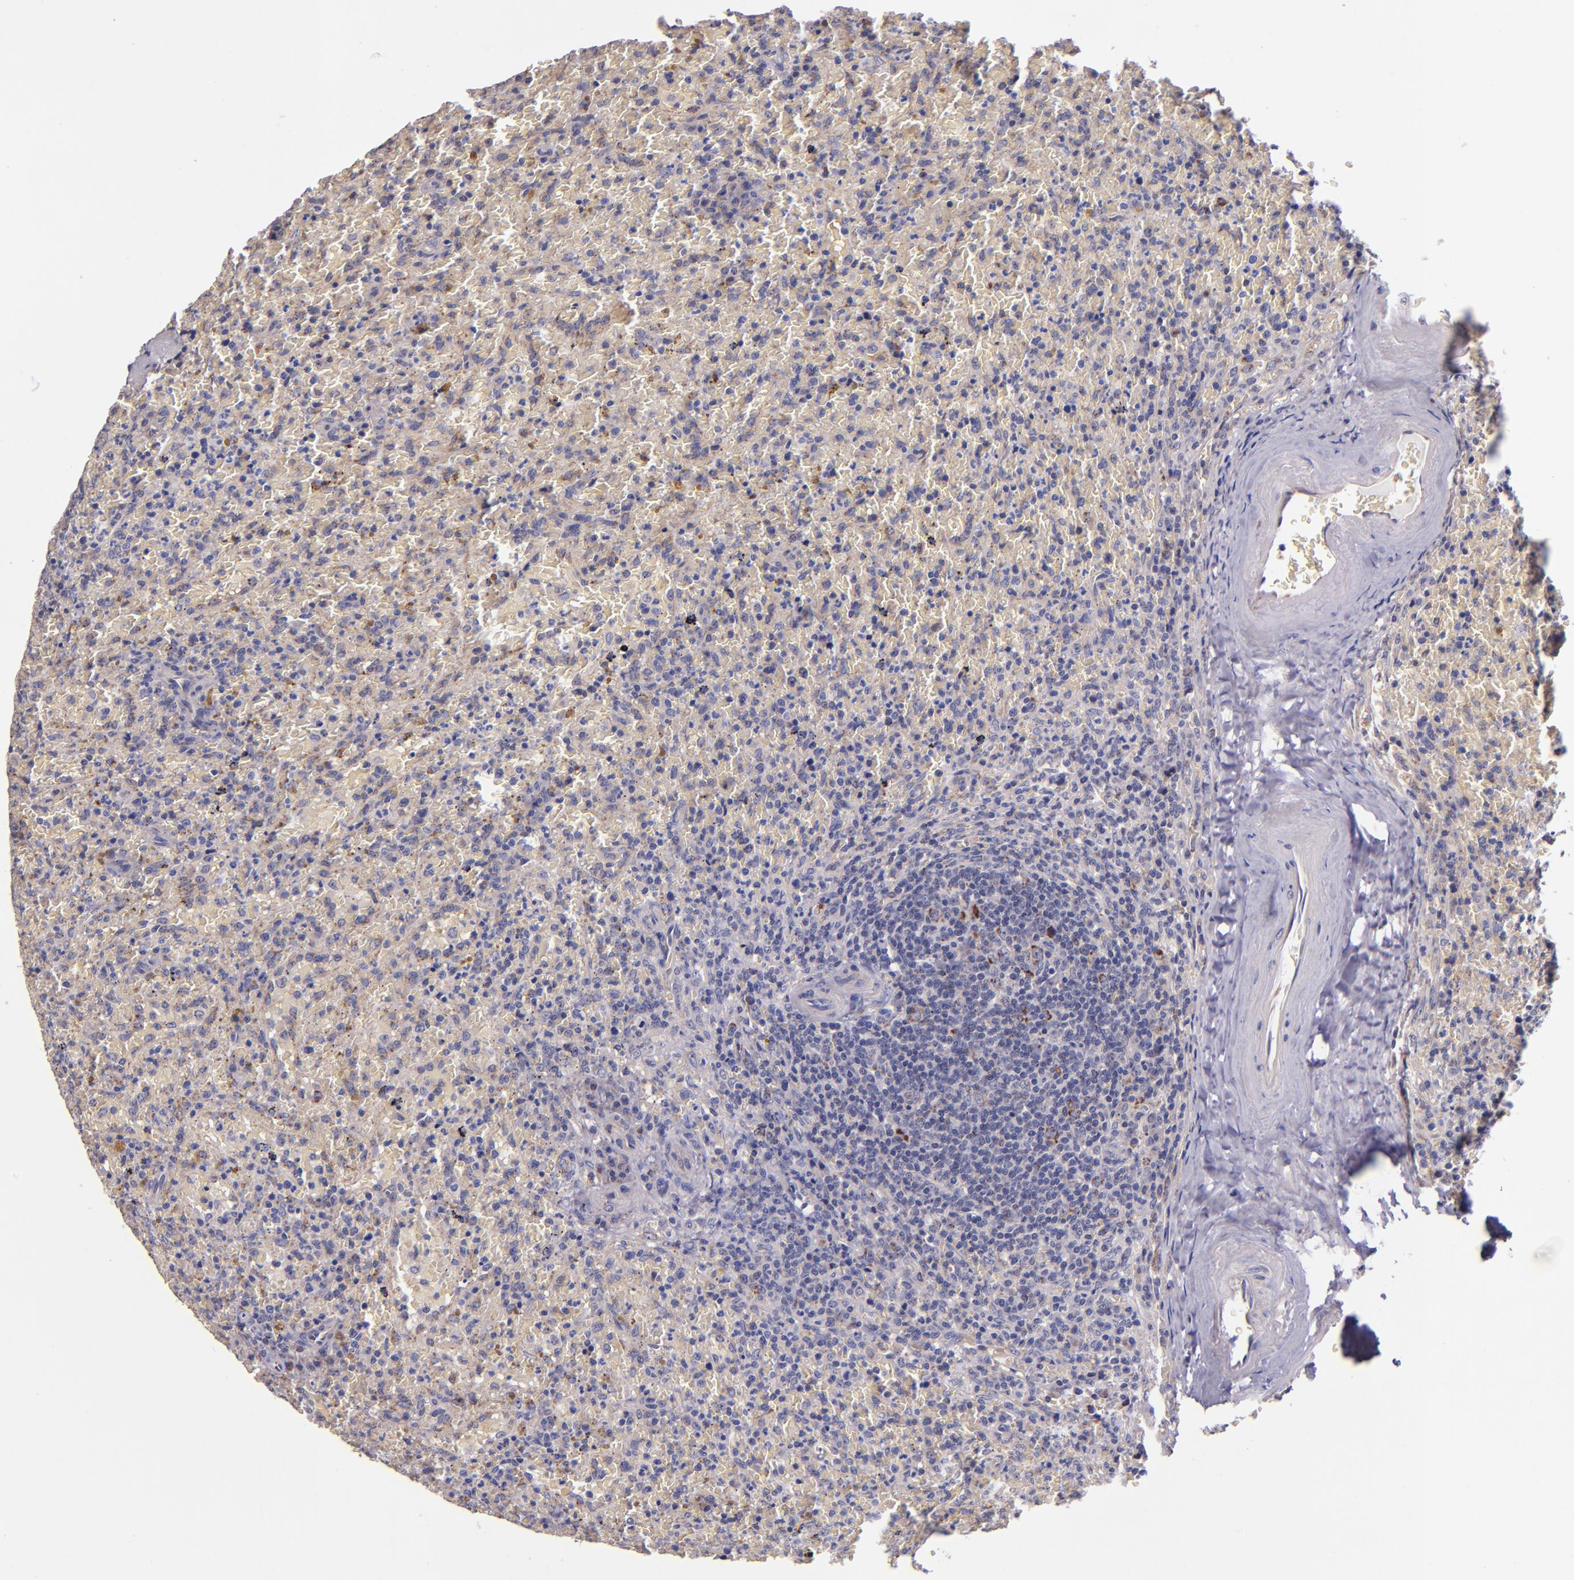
{"staining": {"intensity": "moderate", "quantity": "25%-75%", "location": "cytoplasmic/membranous"}, "tissue": "lymphoma", "cell_type": "Tumor cells", "image_type": "cancer", "snomed": [{"axis": "morphology", "description": "Malignant lymphoma, non-Hodgkin's type, High grade"}, {"axis": "topography", "description": "Spleen"}, {"axis": "topography", "description": "Lymph node"}], "caption": "Human high-grade malignant lymphoma, non-Hodgkin's type stained with a protein marker displays moderate staining in tumor cells.", "gene": "SHC1", "patient": {"sex": "female", "age": 70}}